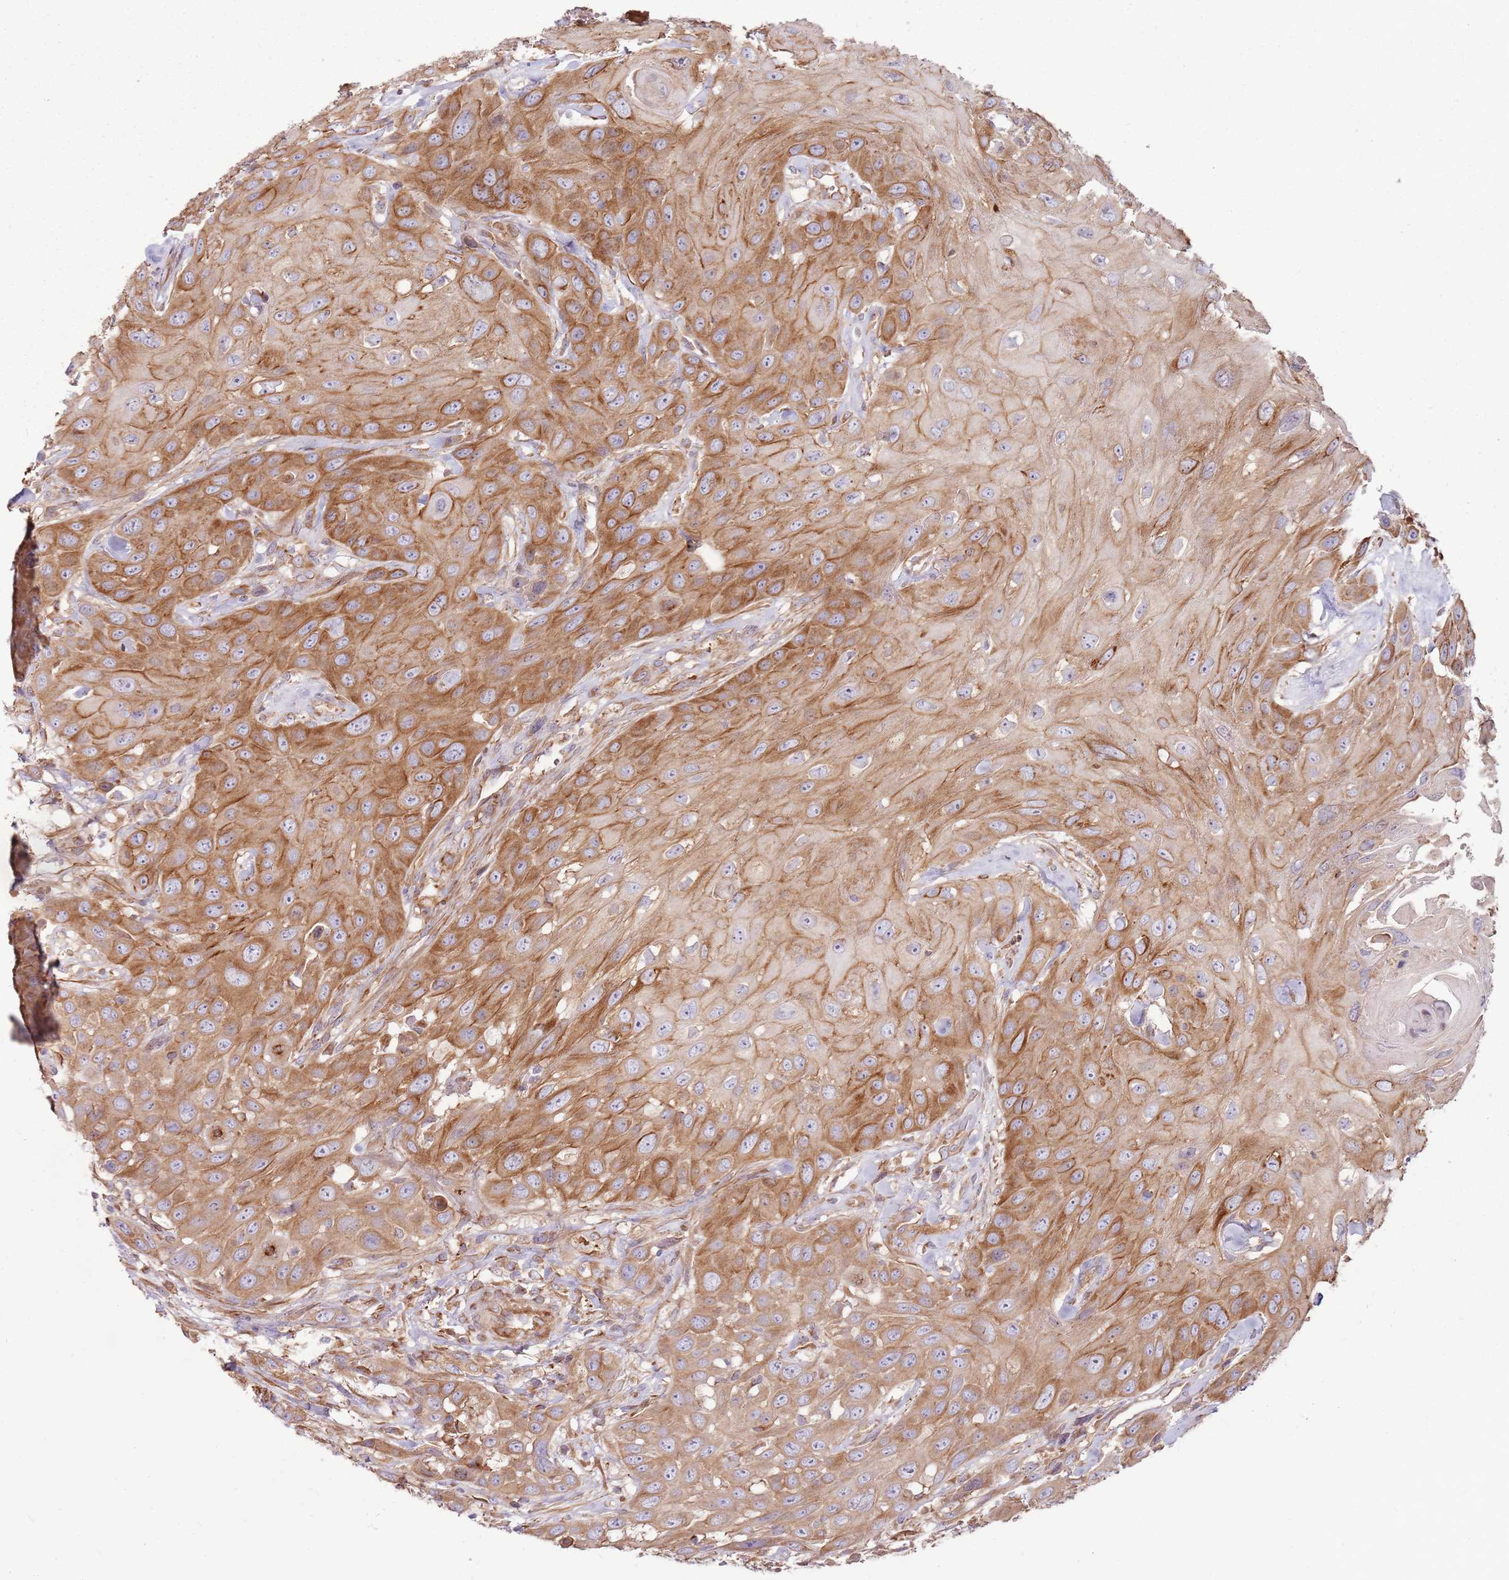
{"staining": {"intensity": "moderate", "quantity": ">75%", "location": "cytoplasmic/membranous"}, "tissue": "head and neck cancer", "cell_type": "Tumor cells", "image_type": "cancer", "snomed": [{"axis": "morphology", "description": "Squamous cell carcinoma, NOS"}, {"axis": "topography", "description": "Head-Neck"}], "caption": "IHC of human head and neck cancer exhibits medium levels of moderate cytoplasmic/membranous staining in approximately >75% of tumor cells. (DAB (3,3'-diaminobenzidine) IHC with brightfield microscopy, high magnification).", "gene": "EMC1", "patient": {"sex": "male", "age": 81}}